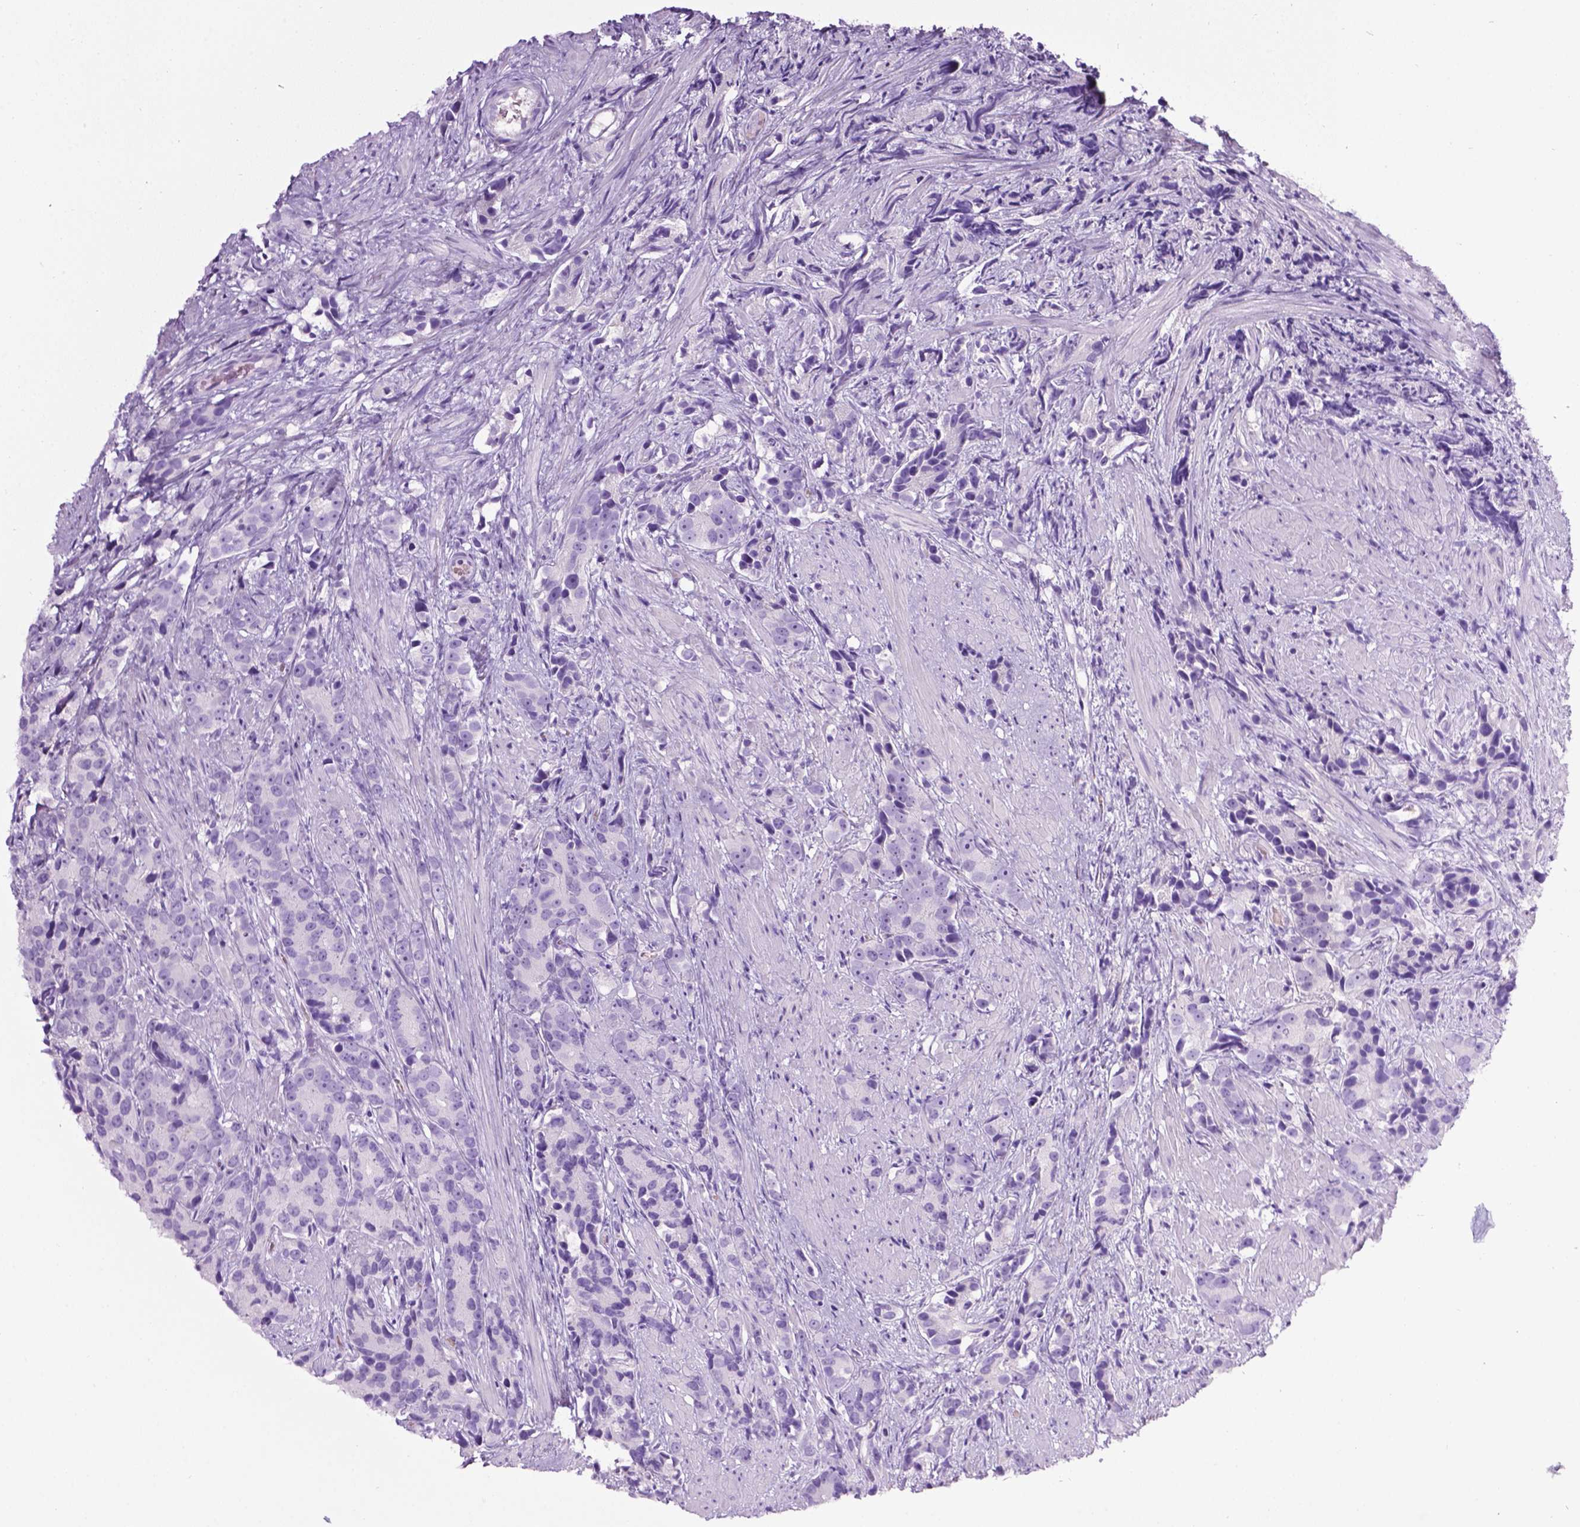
{"staining": {"intensity": "negative", "quantity": "none", "location": "none"}, "tissue": "prostate cancer", "cell_type": "Tumor cells", "image_type": "cancer", "snomed": [{"axis": "morphology", "description": "Adenocarcinoma, High grade"}, {"axis": "topography", "description": "Prostate"}], "caption": "This is a image of IHC staining of prostate cancer, which shows no positivity in tumor cells.", "gene": "LELP1", "patient": {"sex": "male", "age": 90}}